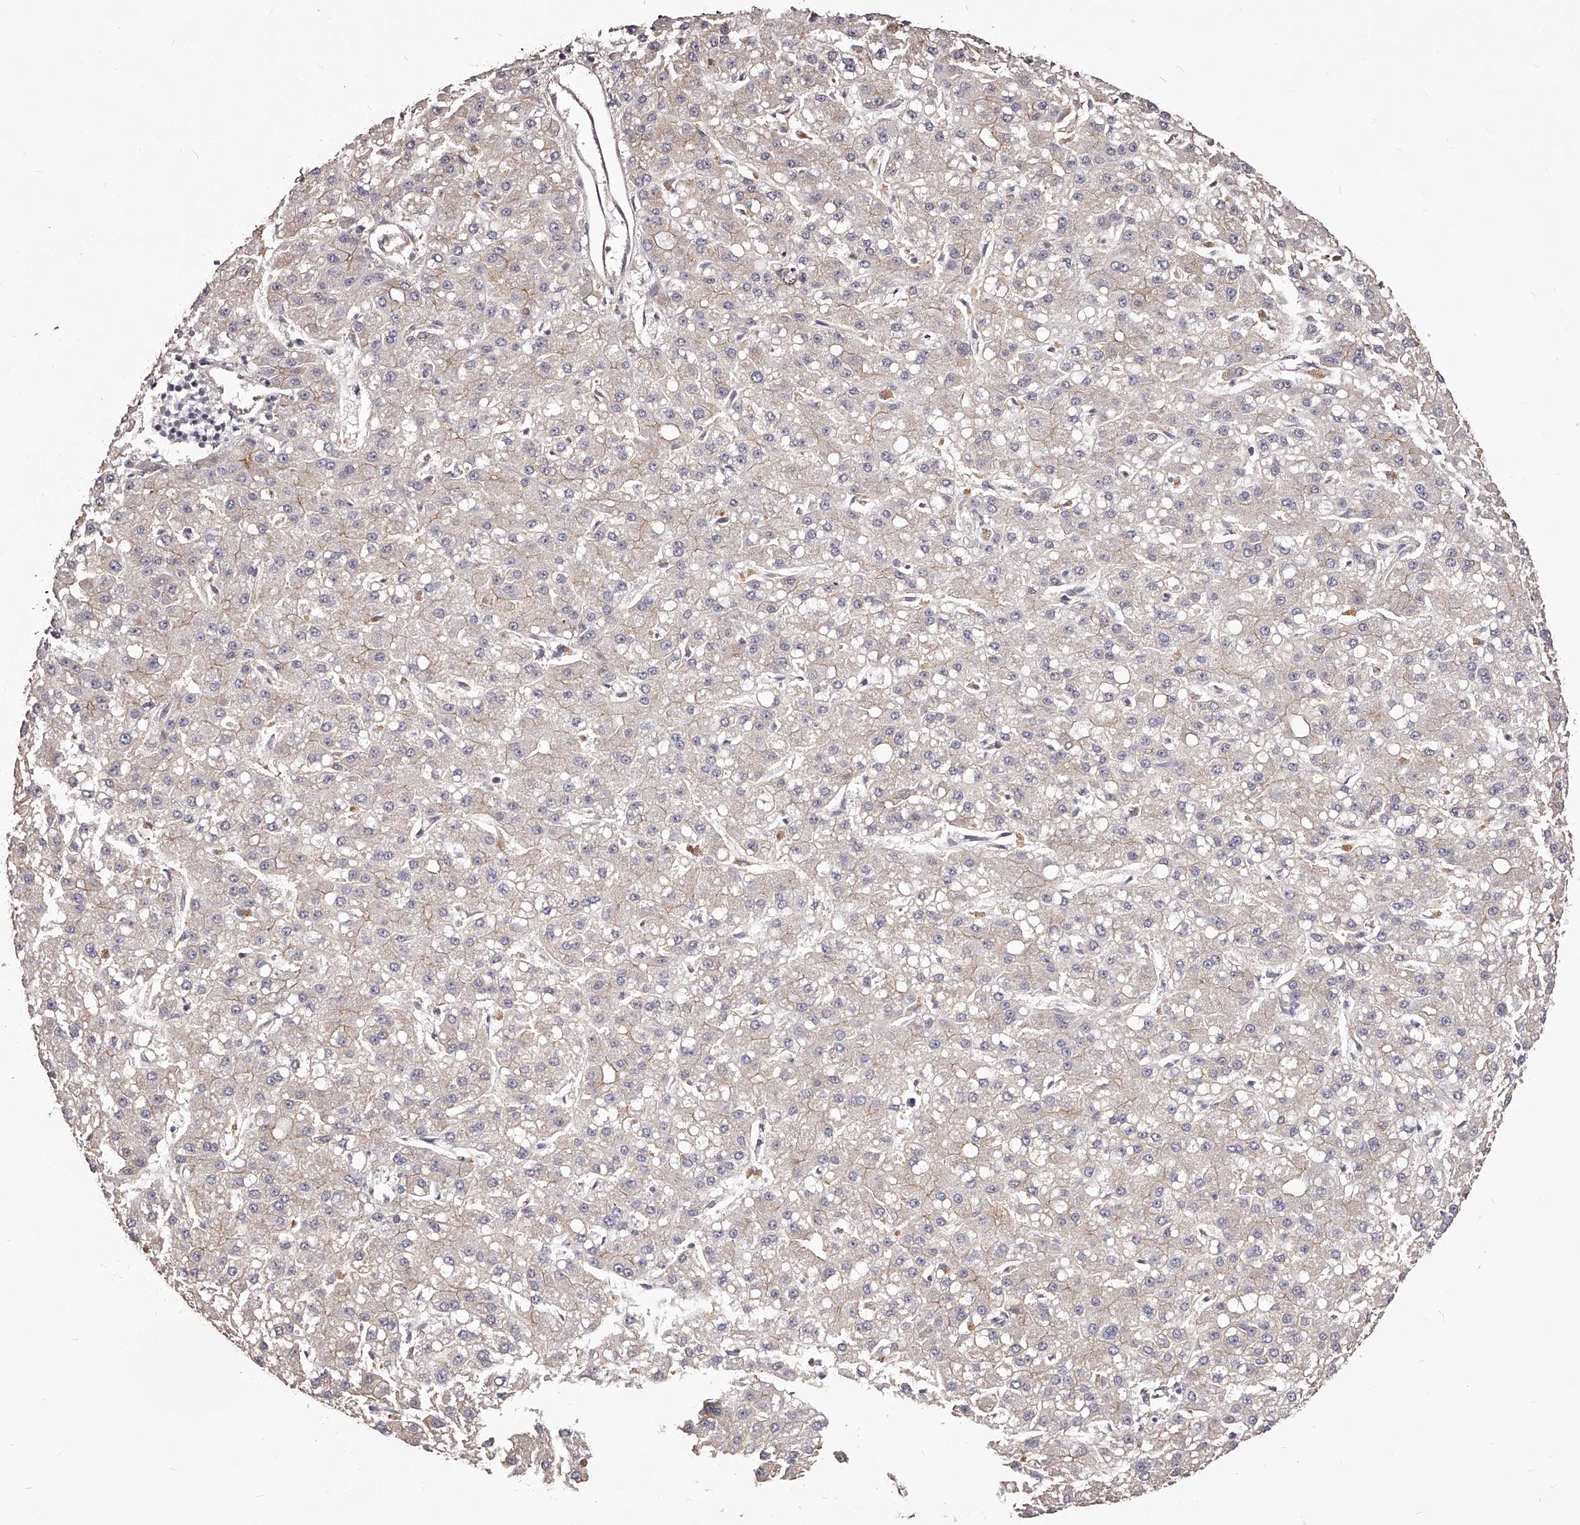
{"staining": {"intensity": "negative", "quantity": "none", "location": "none"}, "tissue": "liver cancer", "cell_type": "Tumor cells", "image_type": "cancer", "snomed": [{"axis": "morphology", "description": "Carcinoma, Hepatocellular, NOS"}, {"axis": "topography", "description": "Liver"}], "caption": "The image reveals no significant staining in tumor cells of liver hepatocellular carcinoma.", "gene": "LTV1", "patient": {"sex": "male", "age": 67}}